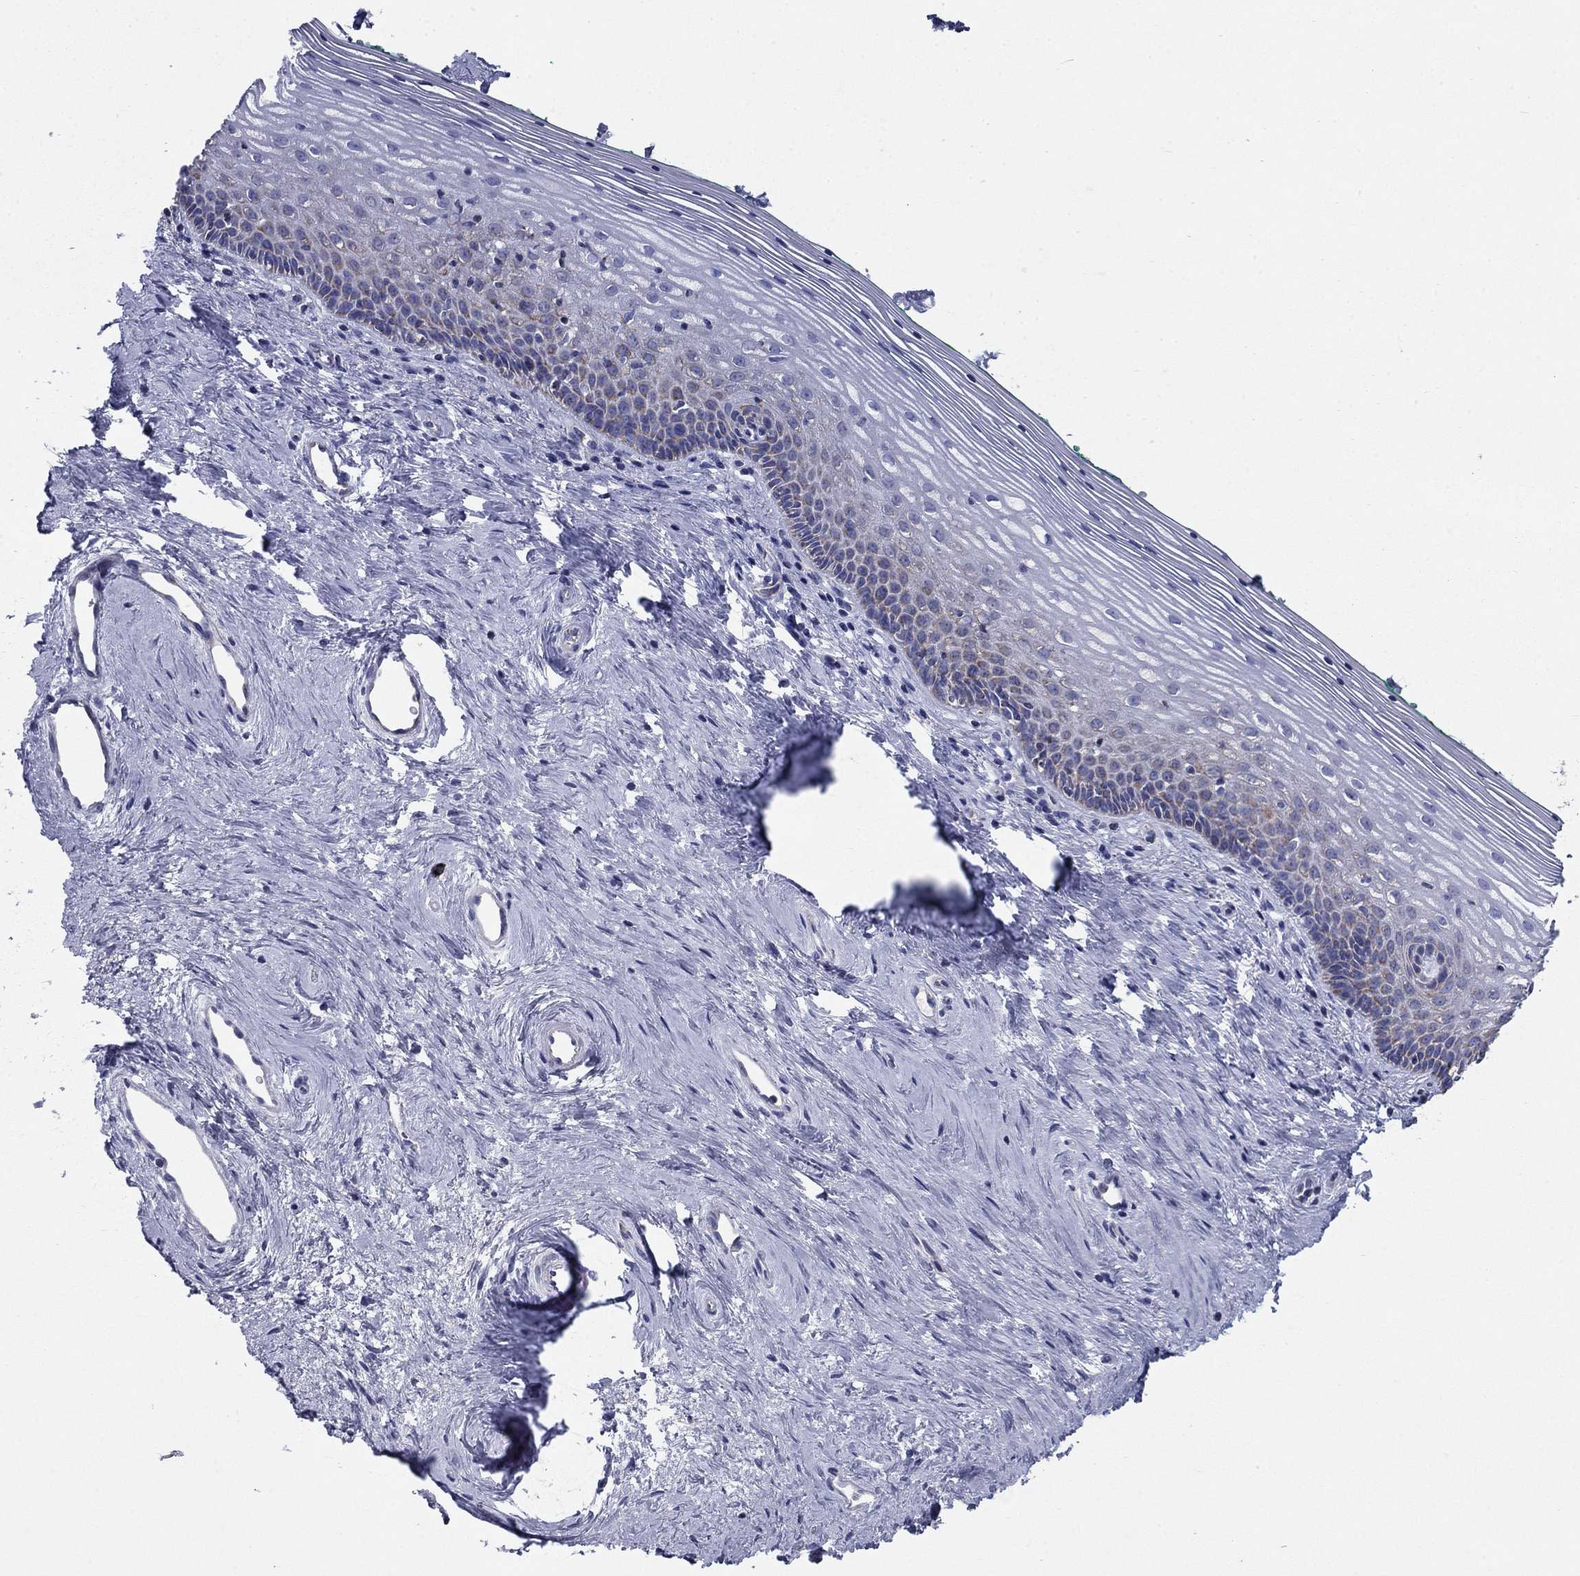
{"staining": {"intensity": "negative", "quantity": "none", "location": "none"}, "tissue": "vagina", "cell_type": "Squamous epithelial cells", "image_type": "normal", "snomed": [{"axis": "morphology", "description": "Normal tissue, NOS"}, {"axis": "topography", "description": "Vagina"}], "caption": "Immunohistochemistry of unremarkable human vagina shows no expression in squamous epithelial cells.", "gene": "NDUFA4L2", "patient": {"sex": "female", "age": 45}}